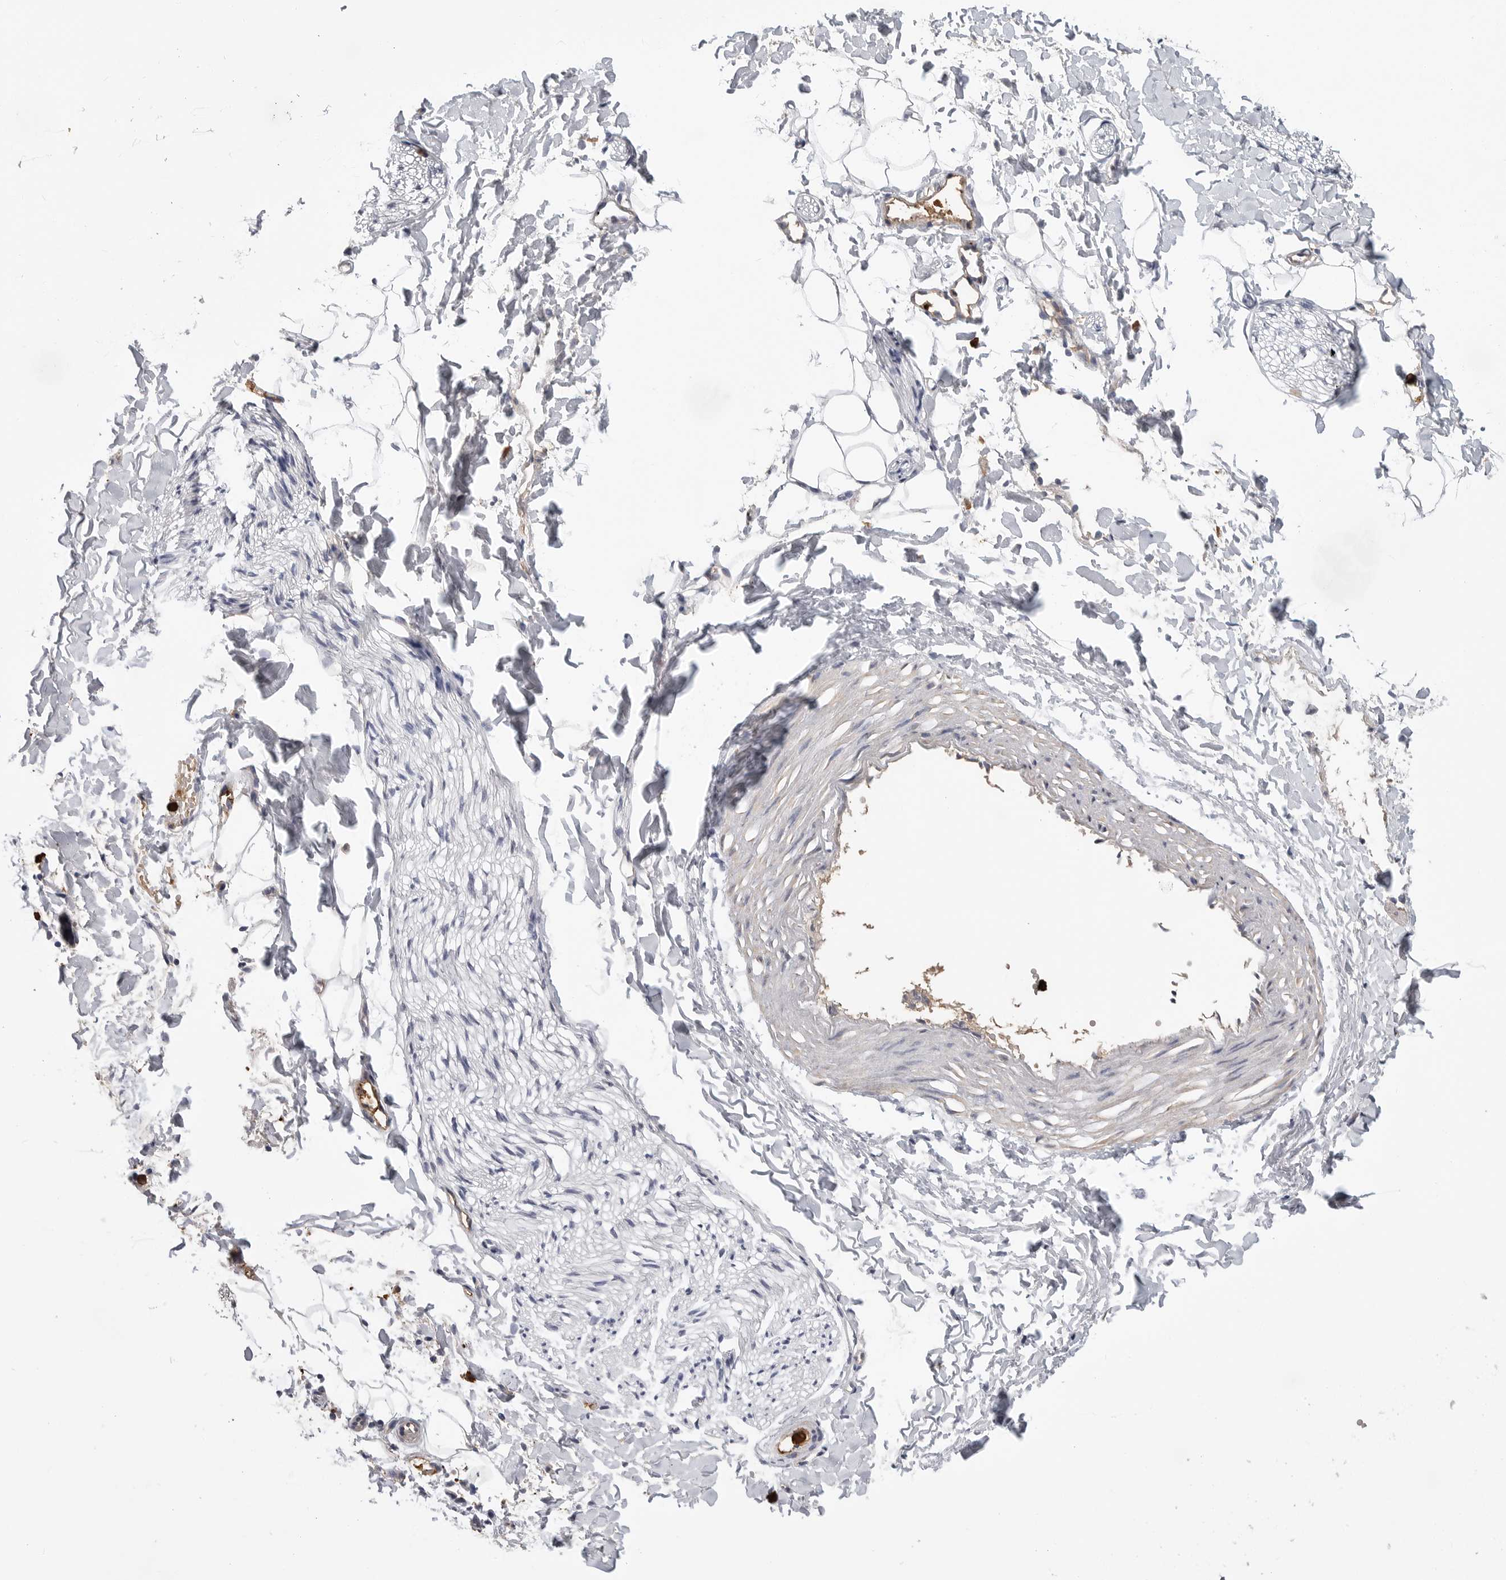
{"staining": {"intensity": "negative", "quantity": "none", "location": "none"}, "tissue": "adipose tissue", "cell_type": "Adipocytes", "image_type": "normal", "snomed": [{"axis": "morphology", "description": "Normal tissue, NOS"}, {"axis": "morphology", "description": "Adenocarcinoma, NOS"}, {"axis": "topography", "description": "Smooth muscle"}, {"axis": "topography", "description": "Colon"}], "caption": "DAB (3,3'-diaminobenzidine) immunohistochemical staining of unremarkable adipose tissue exhibits no significant staining in adipocytes.", "gene": "CYB561D1", "patient": {"sex": "male", "age": 14}}